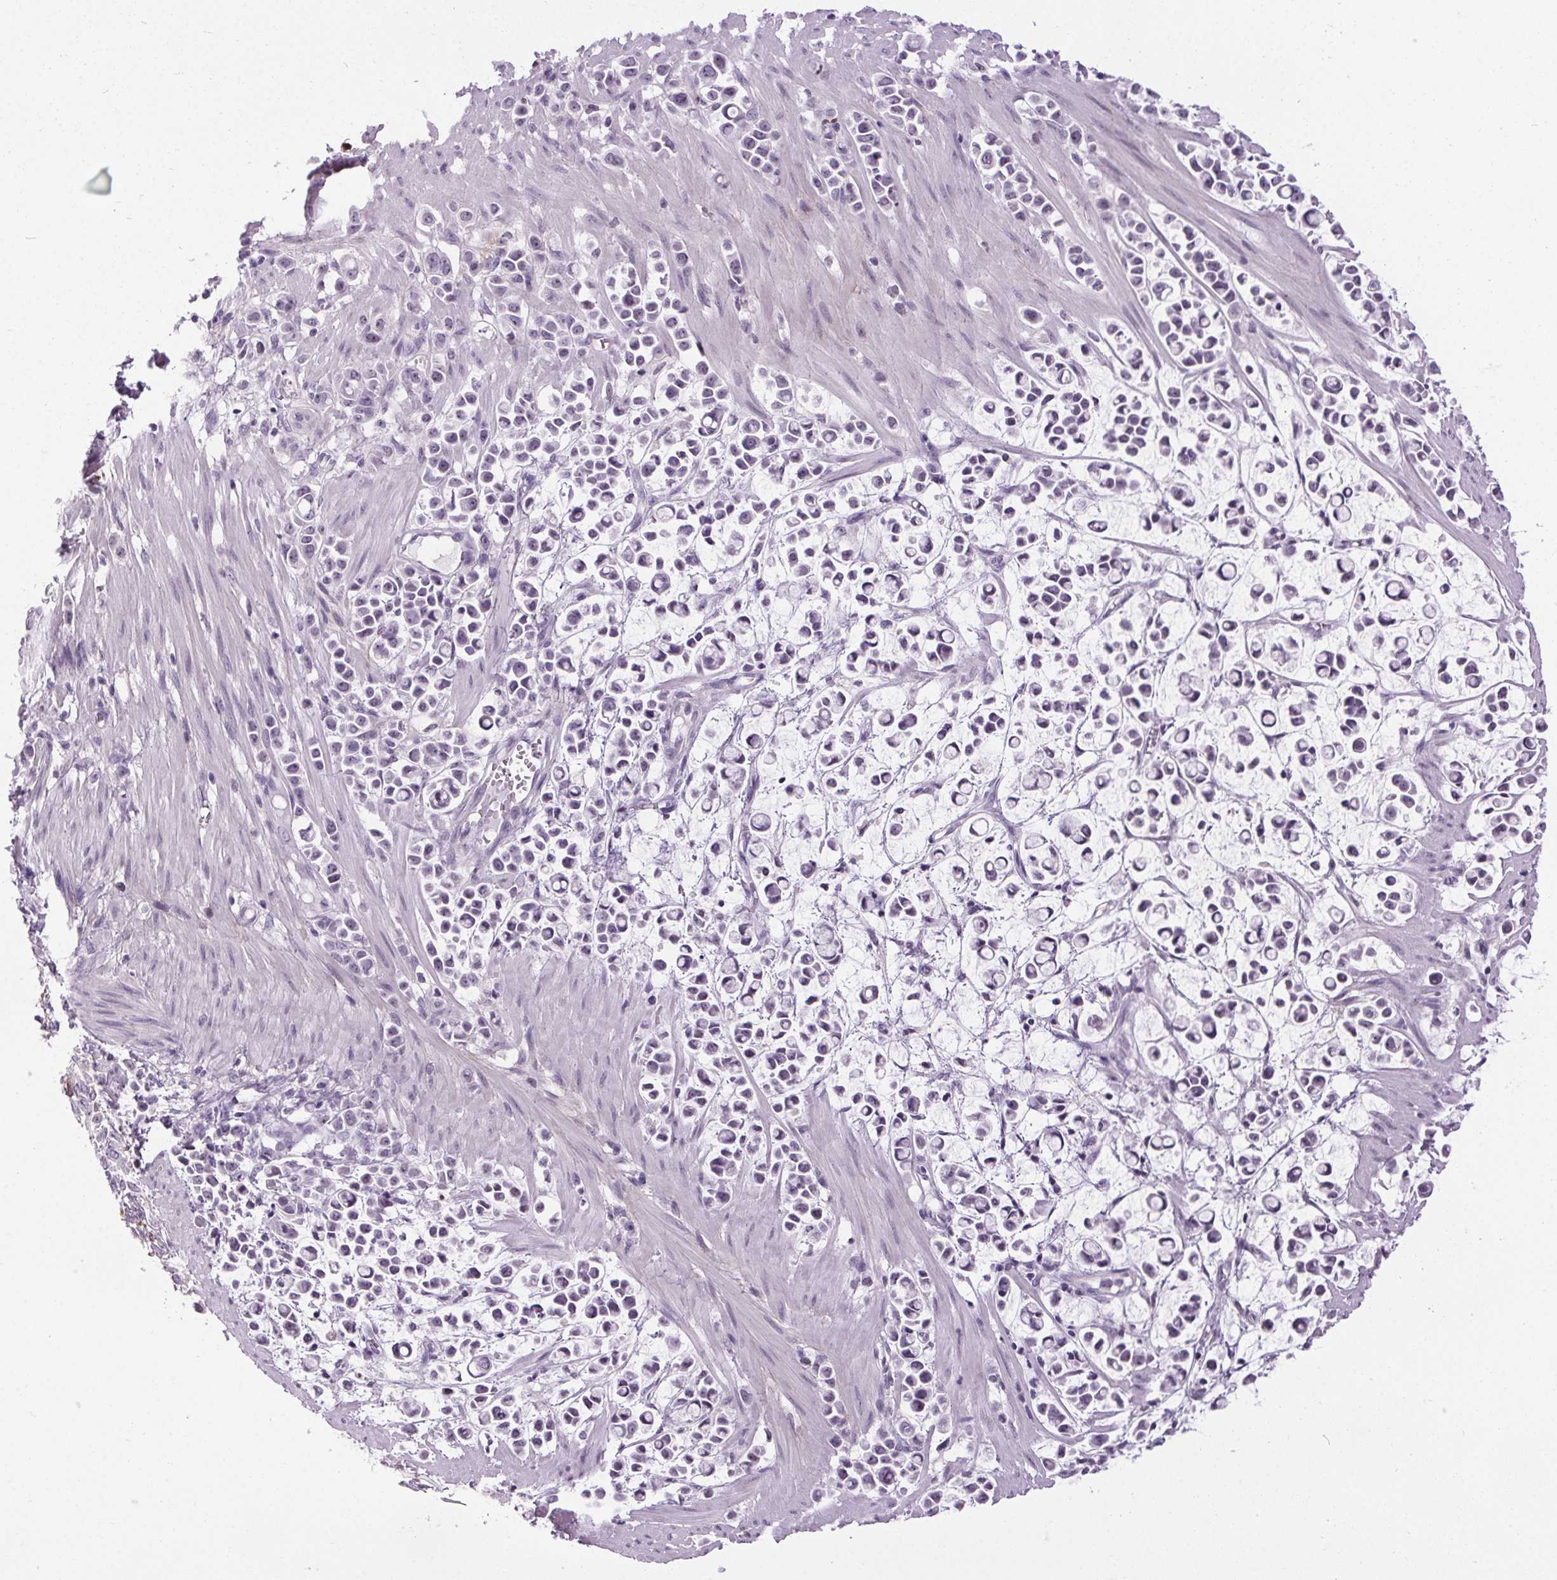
{"staining": {"intensity": "negative", "quantity": "none", "location": "none"}, "tissue": "stomach cancer", "cell_type": "Tumor cells", "image_type": "cancer", "snomed": [{"axis": "morphology", "description": "Adenocarcinoma, NOS"}, {"axis": "topography", "description": "Stomach"}], "caption": "This micrograph is of stomach cancer (adenocarcinoma) stained with IHC to label a protein in brown with the nuclei are counter-stained blue. There is no expression in tumor cells.", "gene": "TMEM240", "patient": {"sex": "male", "age": 82}}